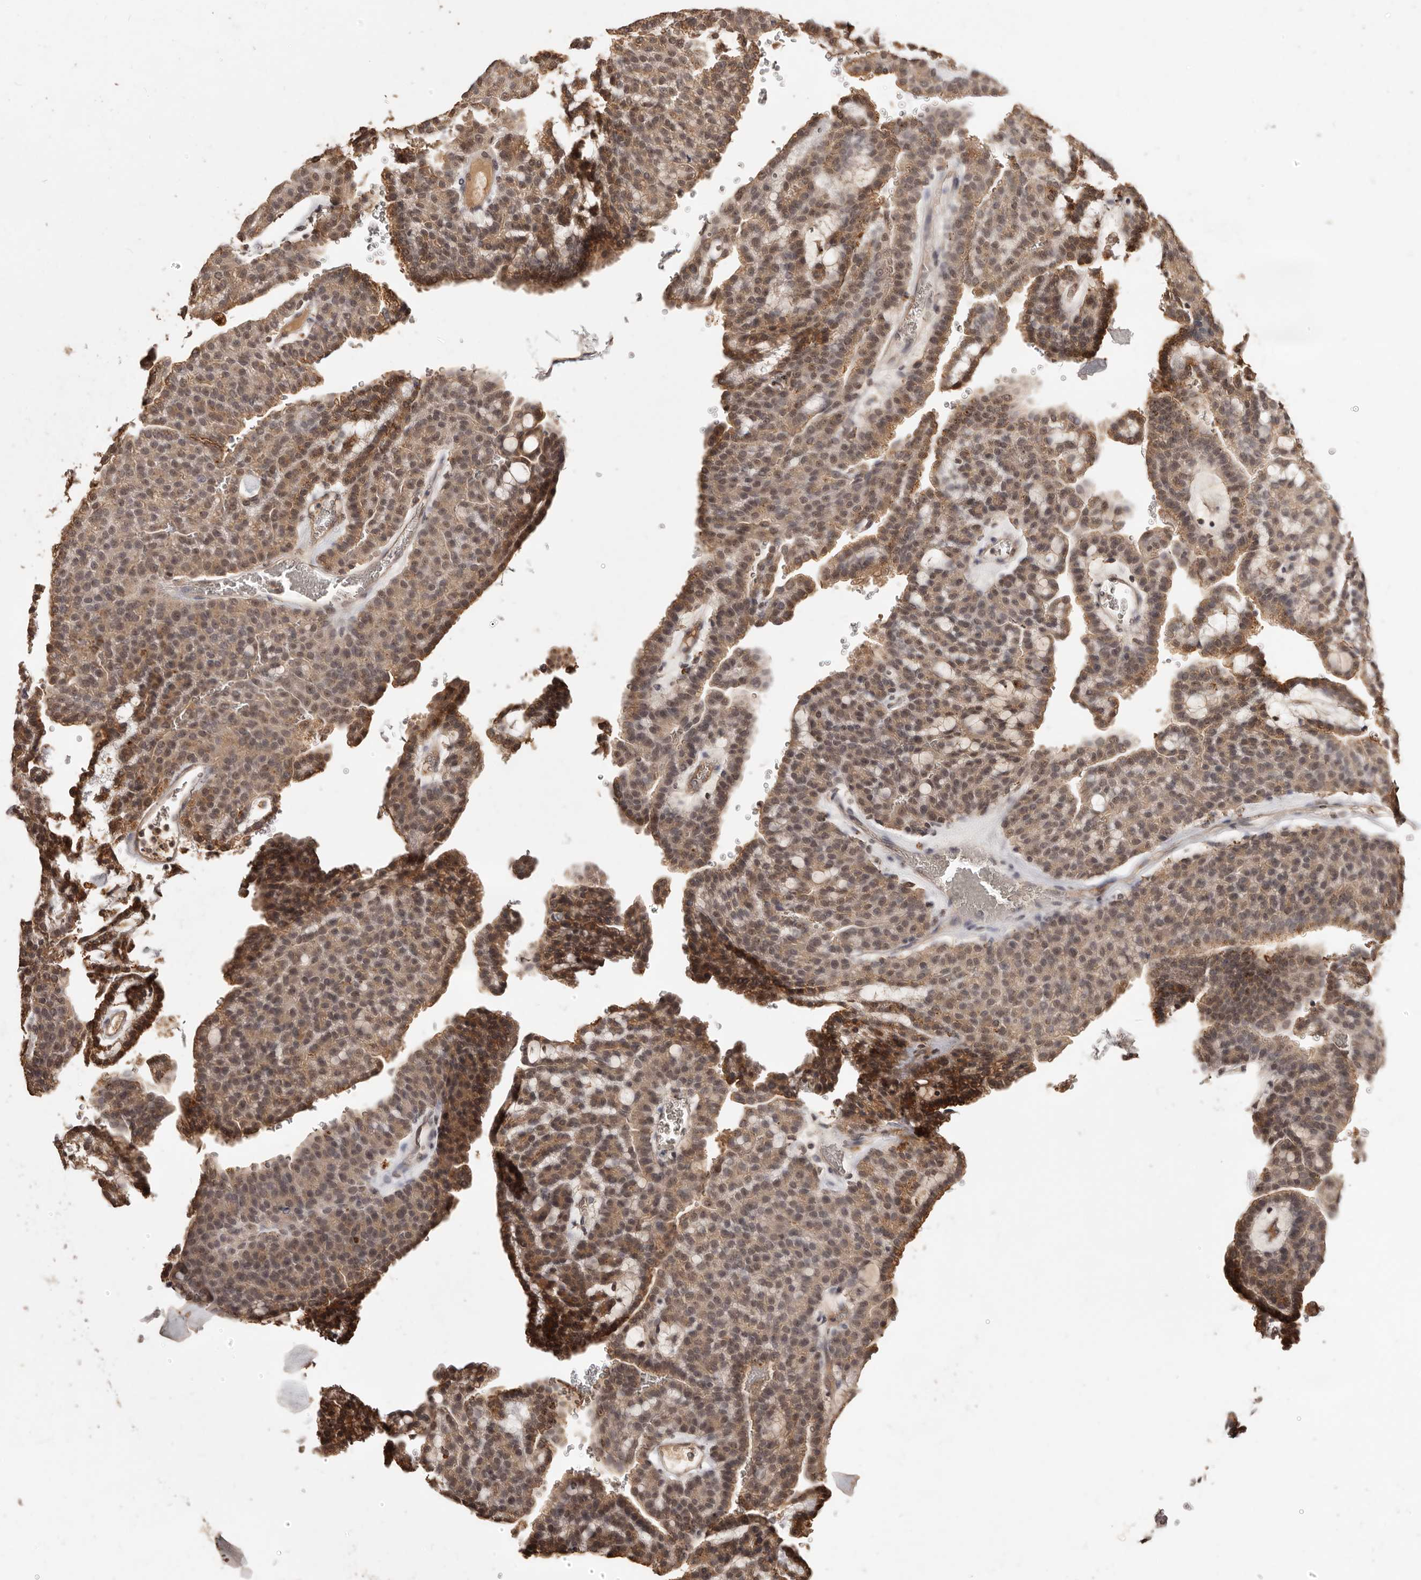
{"staining": {"intensity": "moderate", "quantity": ">75%", "location": "cytoplasmic/membranous,nuclear"}, "tissue": "renal cancer", "cell_type": "Tumor cells", "image_type": "cancer", "snomed": [{"axis": "morphology", "description": "Adenocarcinoma, NOS"}, {"axis": "topography", "description": "Kidney"}], "caption": "A medium amount of moderate cytoplasmic/membranous and nuclear positivity is seen in about >75% of tumor cells in renal cancer (adenocarcinoma) tissue.", "gene": "TSPAN13", "patient": {"sex": "male", "age": 63}}